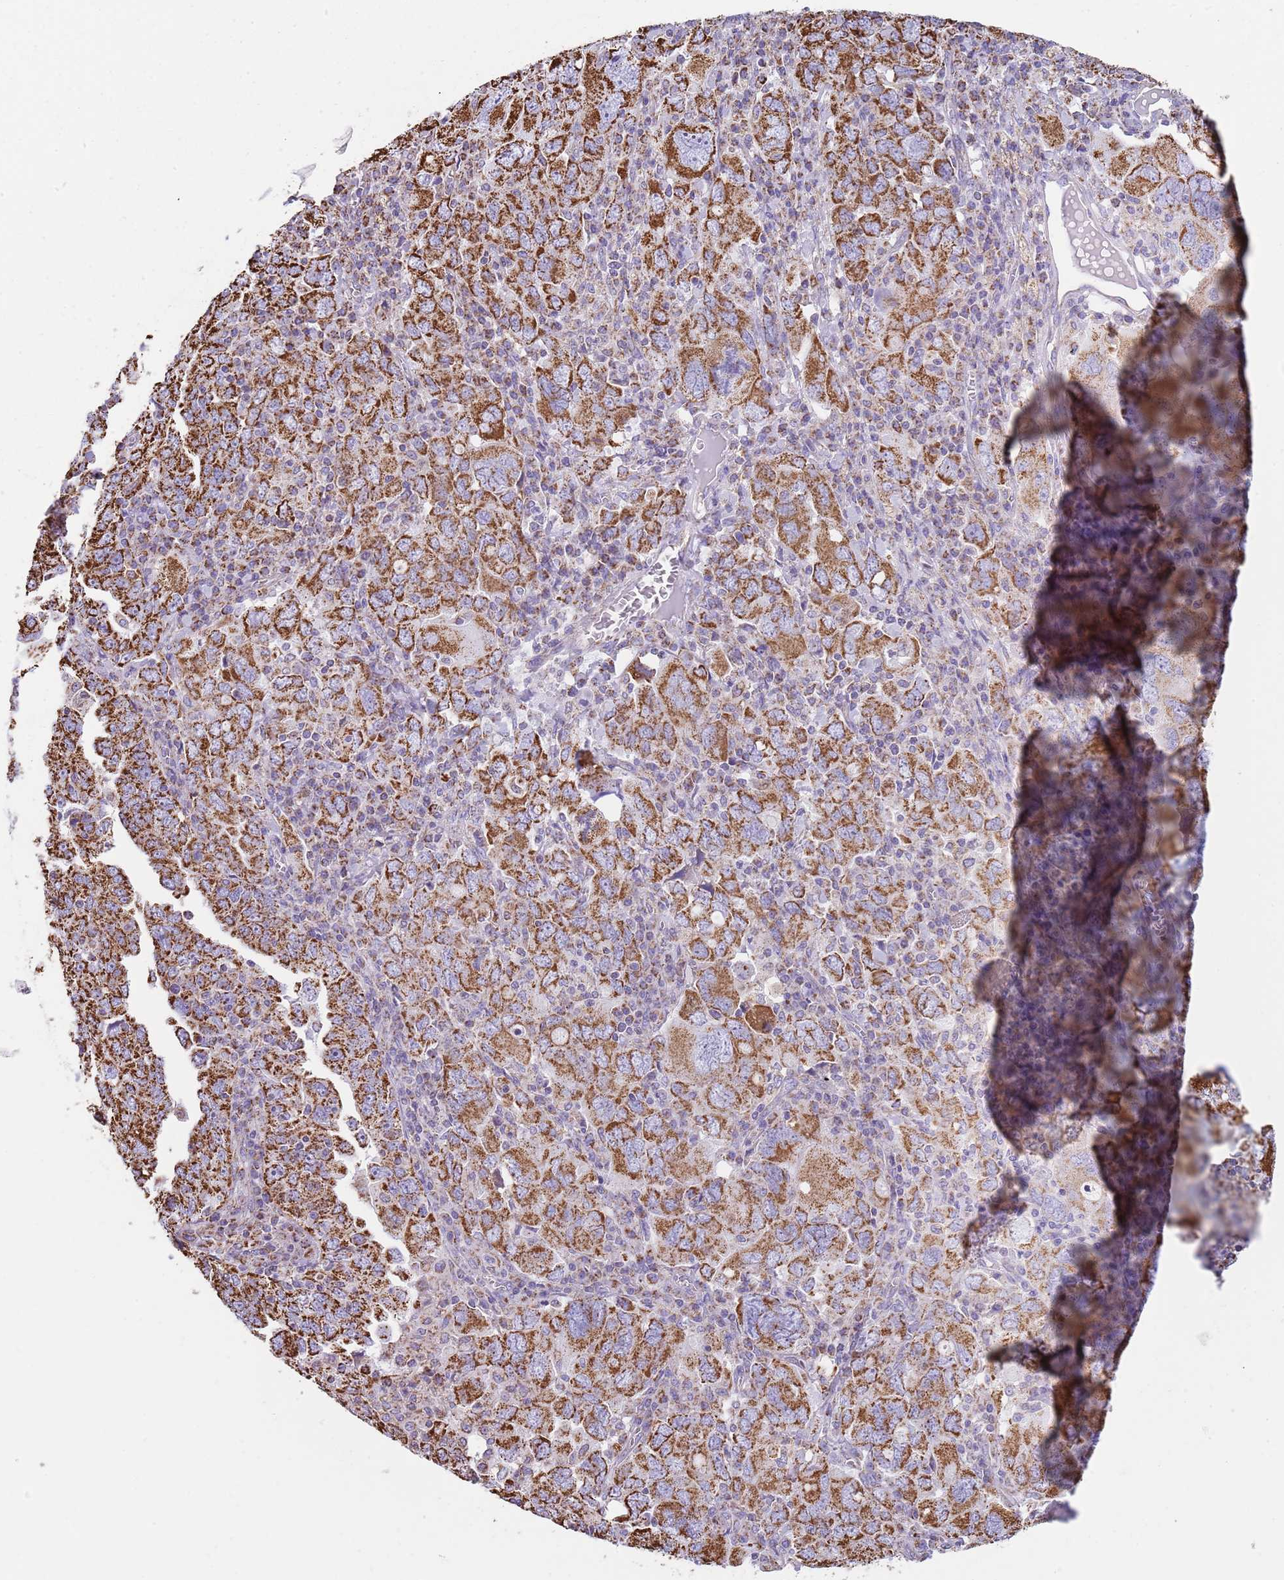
{"staining": {"intensity": "strong", "quantity": ">75%", "location": "cytoplasmic/membranous"}, "tissue": "ovarian cancer", "cell_type": "Tumor cells", "image_type": "cancer", "snomed": [{"axis": "morphology", "description": "Carcinoma, endometroid"}, {"axis": "topography", "description": "Ovary"}], "caption": "A high-resolution image shows immunohistochemistry staining of ovarian cancer (endometroid carcinoma), which displays strong cytoplasmic/membranous expression in about >75% of tumor cells.", "gene": "TTLL1", "patient": {"sex": "female", "age": 62}}